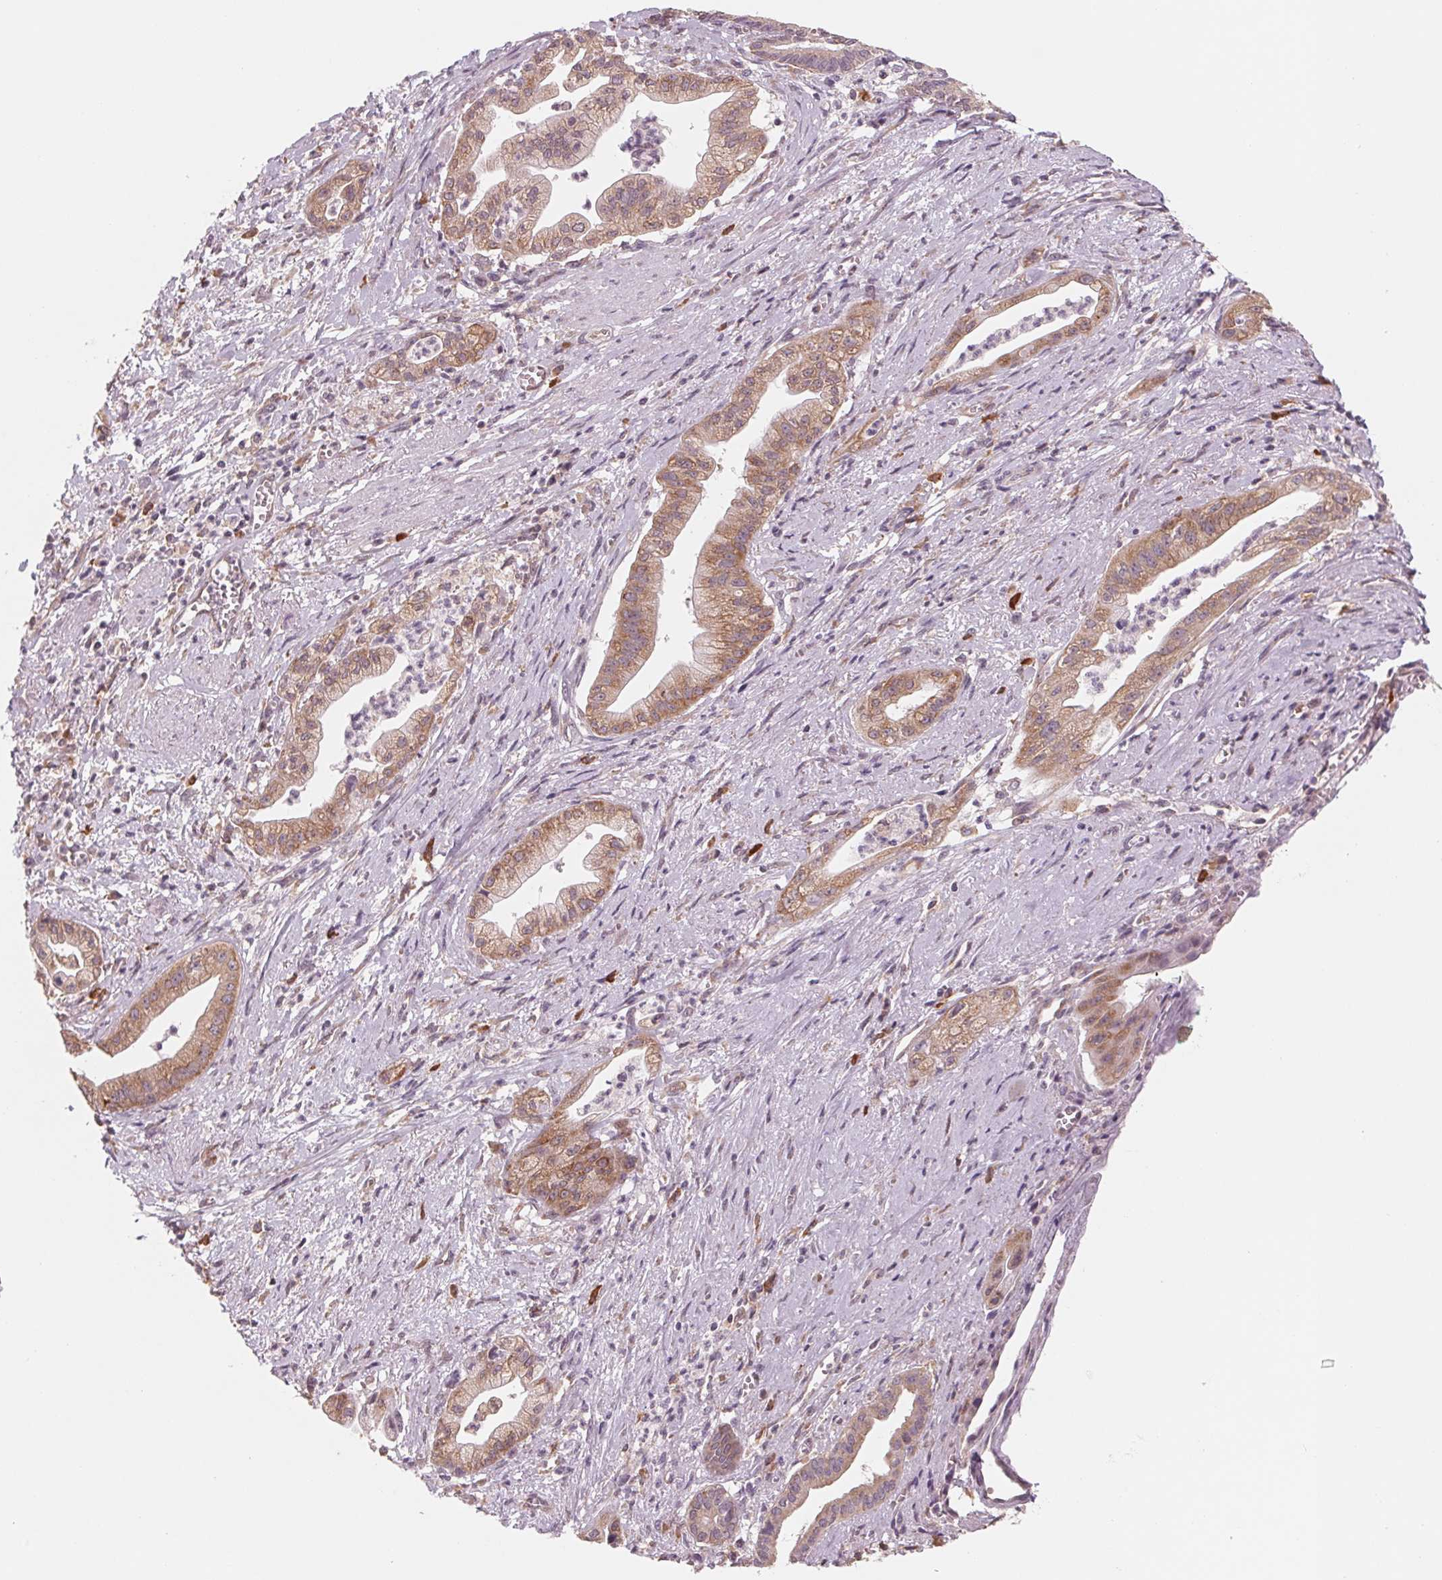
{"staining": {"intensity": "moderate", "quantity": ">75%", "location": "cytoplasmic/membranous"}, "tissue": "pancreatic cancer", "cell_type": "Tumor cells", "image_type": "cancer", "snomed": [{"axis": "morphology", "description": "Normal tissue, NOS"}, {"axis": "morphology", "description": "Adenocarcinoma, NOS"}, {"axis": "topography", "description": "Lymph node"}, {"axis": "topography", "description": "Pancreas"}], "caption": "A histopathology image of adenocarcinoma (pancreatic) stained for a protein demonstrates moderate cytoplasmic/membranous brown staining in tumor cells.", "gene": "GIGYF2", "patient": {"sex": "female", "age": 58}}